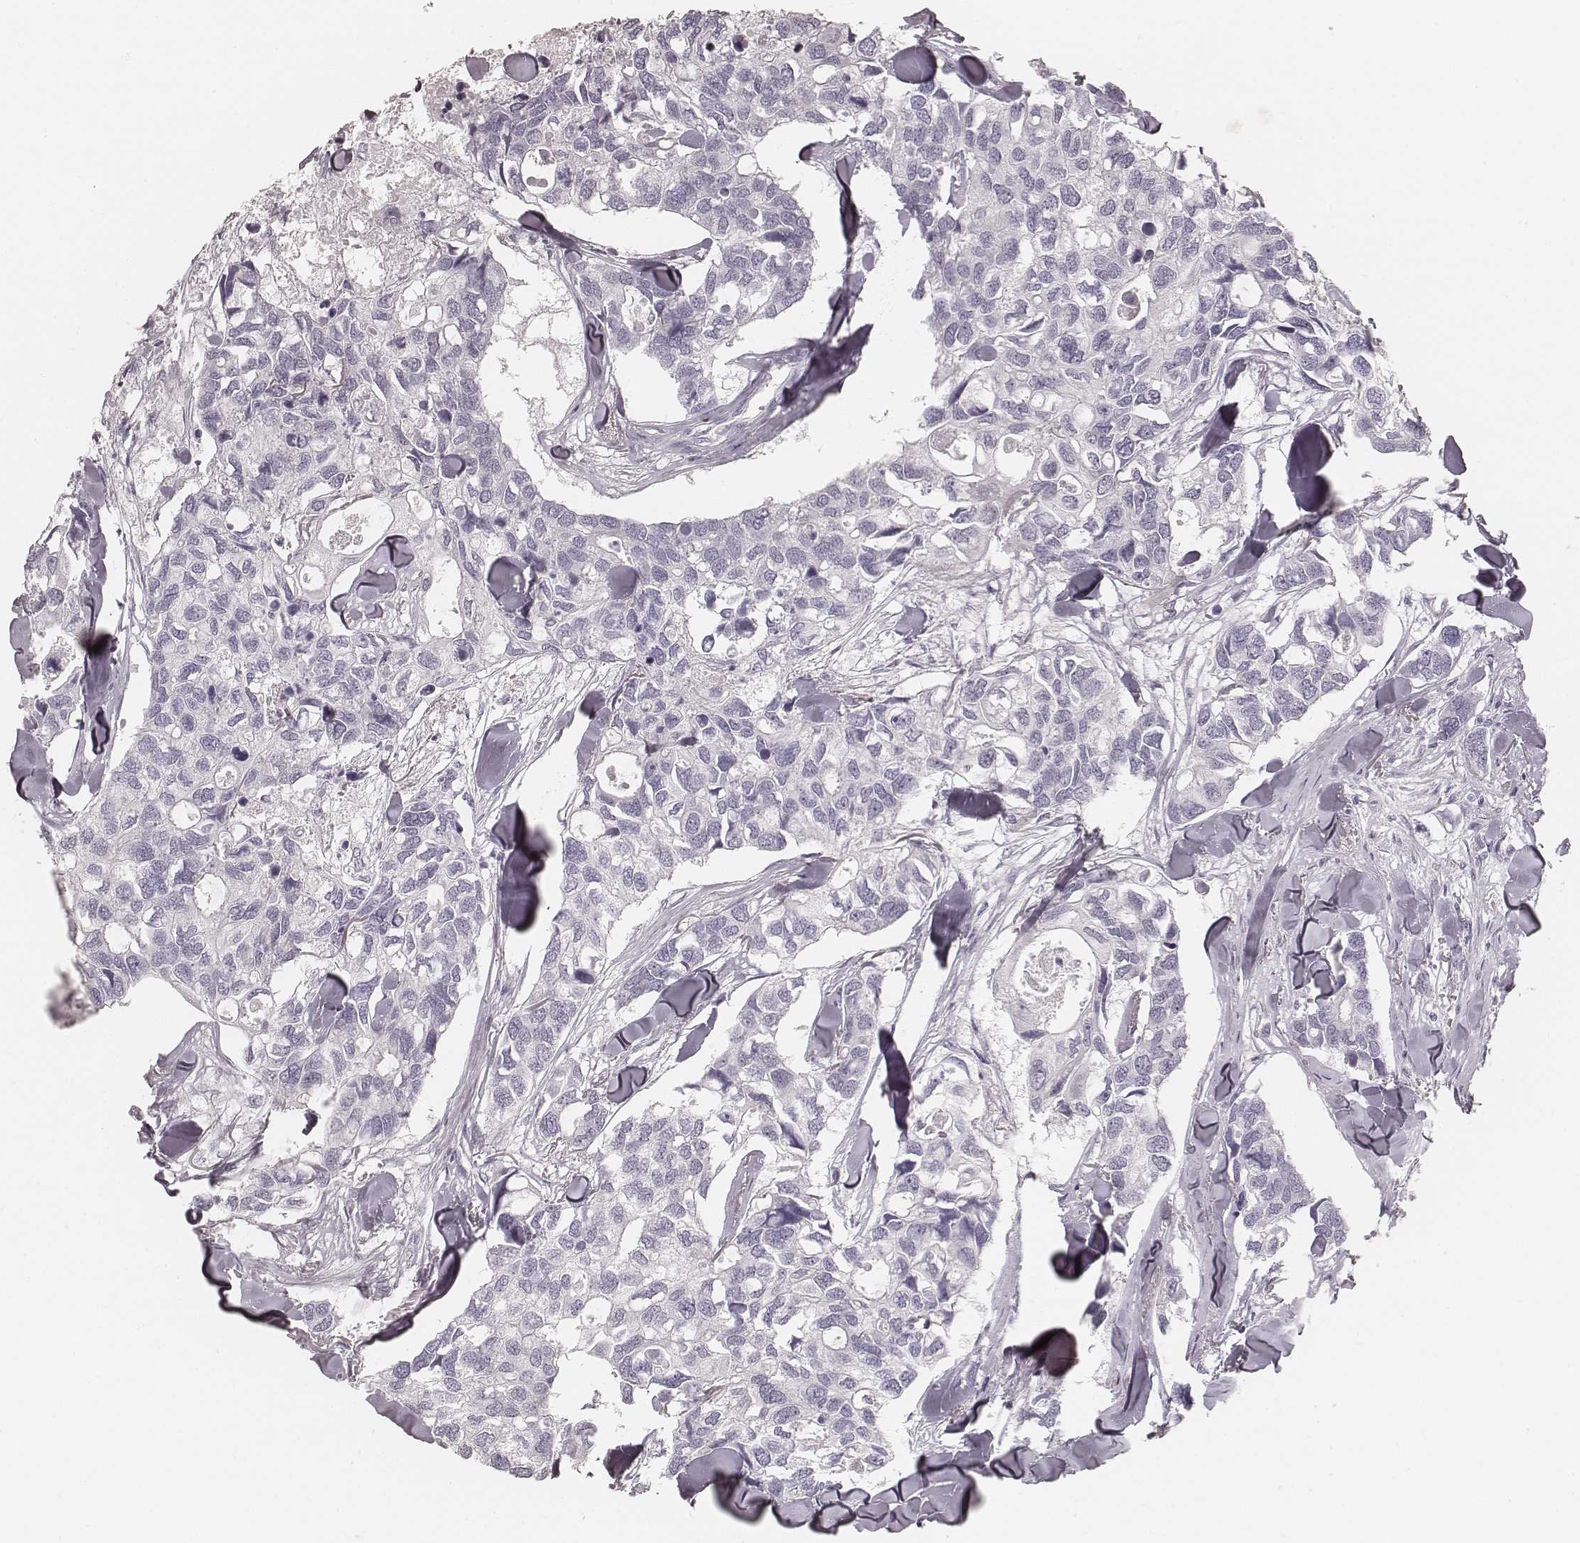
{"staining": {"intensity": "negative", "quantity": "none", "location": "none"}, "tissue": "breast cancer", "cell_type": "Tumor cells", "image_type": "cancer", "snomed": [{"axis": "morphology", "description": "Duct carcinoma"}, {"axis": "topography", "description": "Breast"}], "caption": "Protein analysis of breast invasive ductal carcinoma reveals no significant expression in tumor cells.", "gene": "KRT34", "patient": {"sex": "female", "age": 83}}